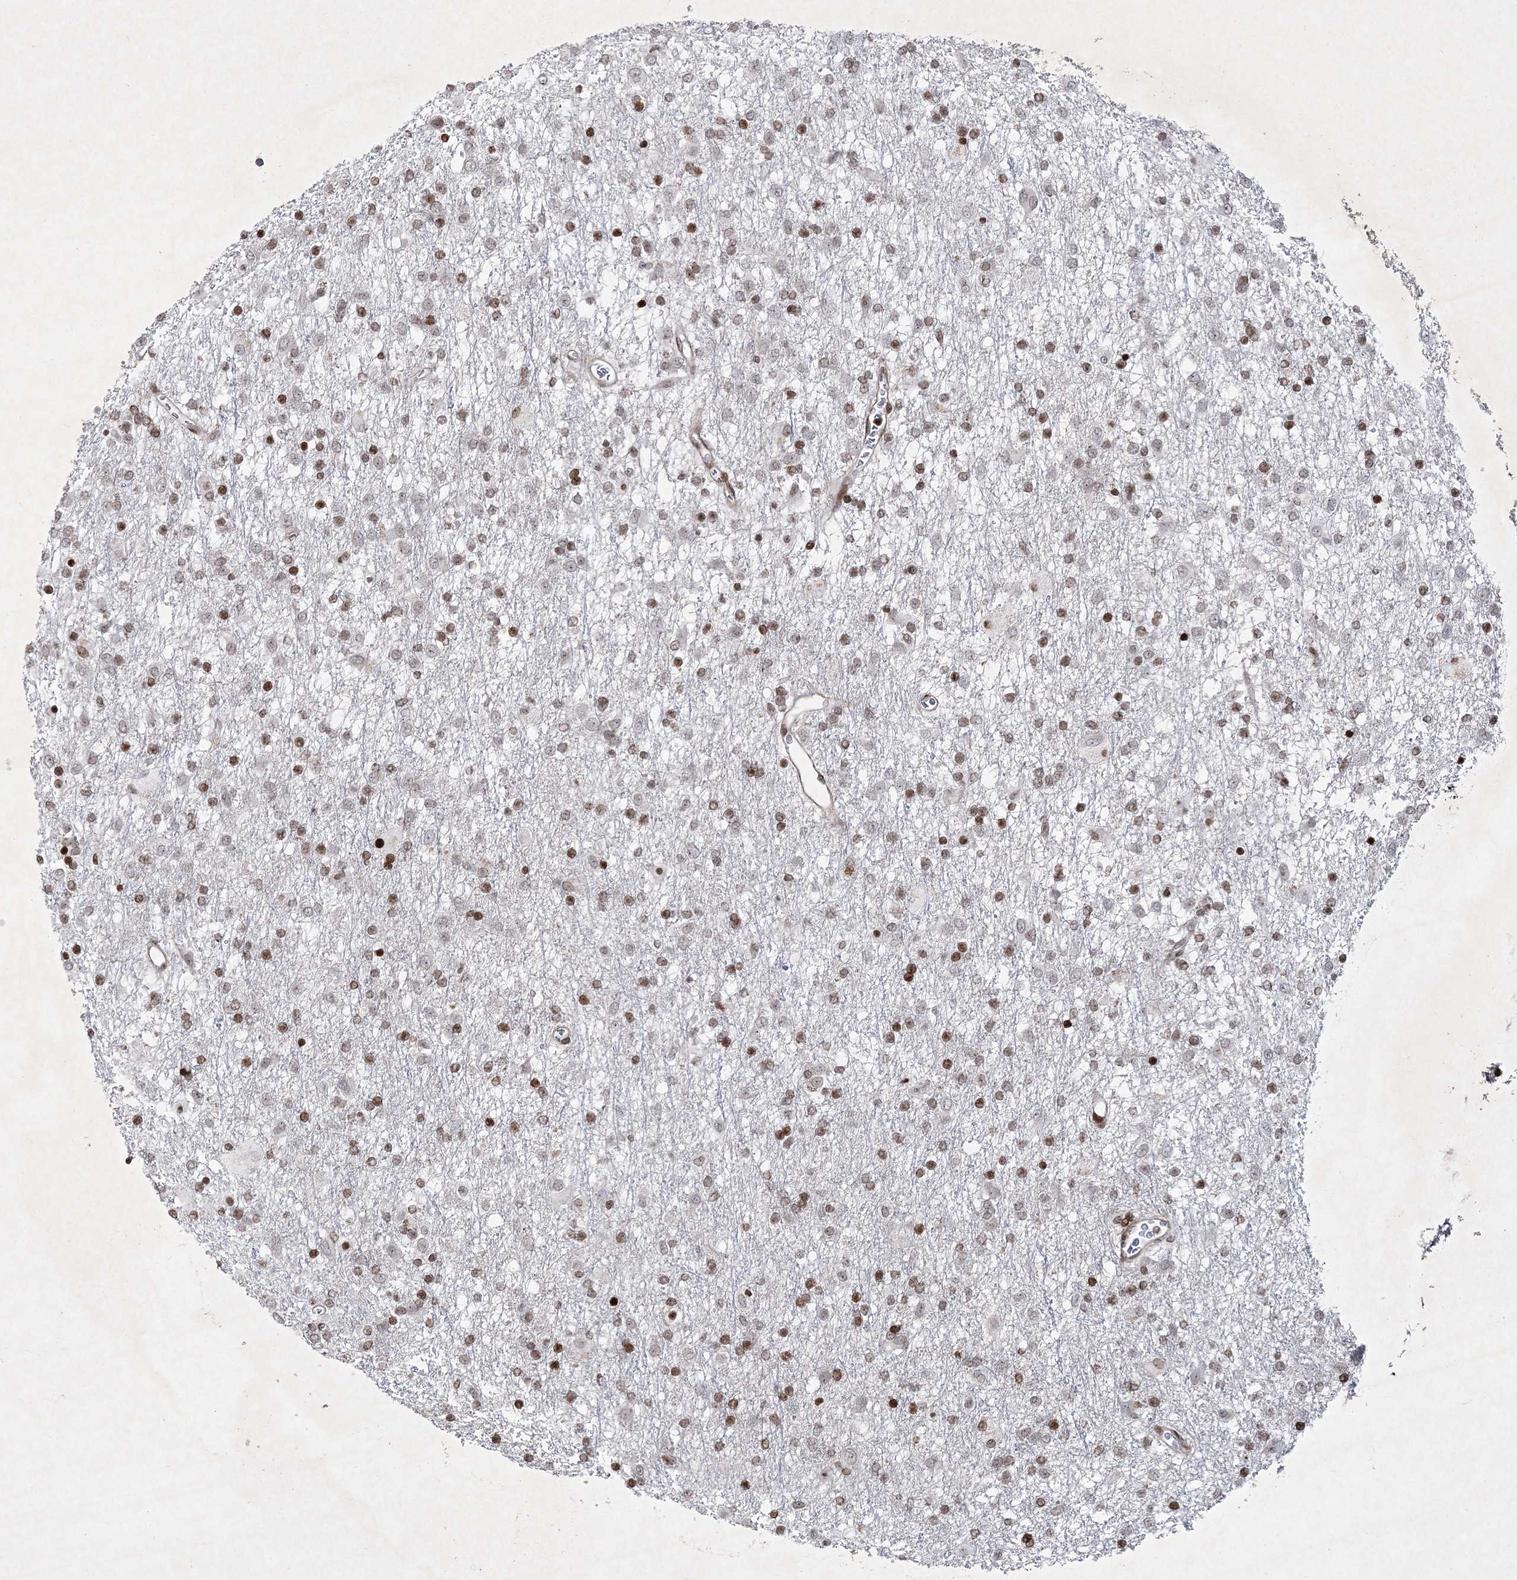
{"staining": {"intensity": "moderate", "quantity": "25%-75%", "location": "nuclear"}, "tissue": "glioma", "cell_type": "Tumor cells", "image_type": "cancer", "snomed": [{"axis": "morphology", "description": "Glioma, malignant, Low grade"}, {"axis": "topography", "description": "Brain"}], "caption": "Immunohistochemical staining of human malignant glioma (low-grade) shows moderate nuclear protein positivity in approximately 25%-75% of tumor cells.", "gene": "SMIM29", "patient": {"sex": "male", "age": 65}}